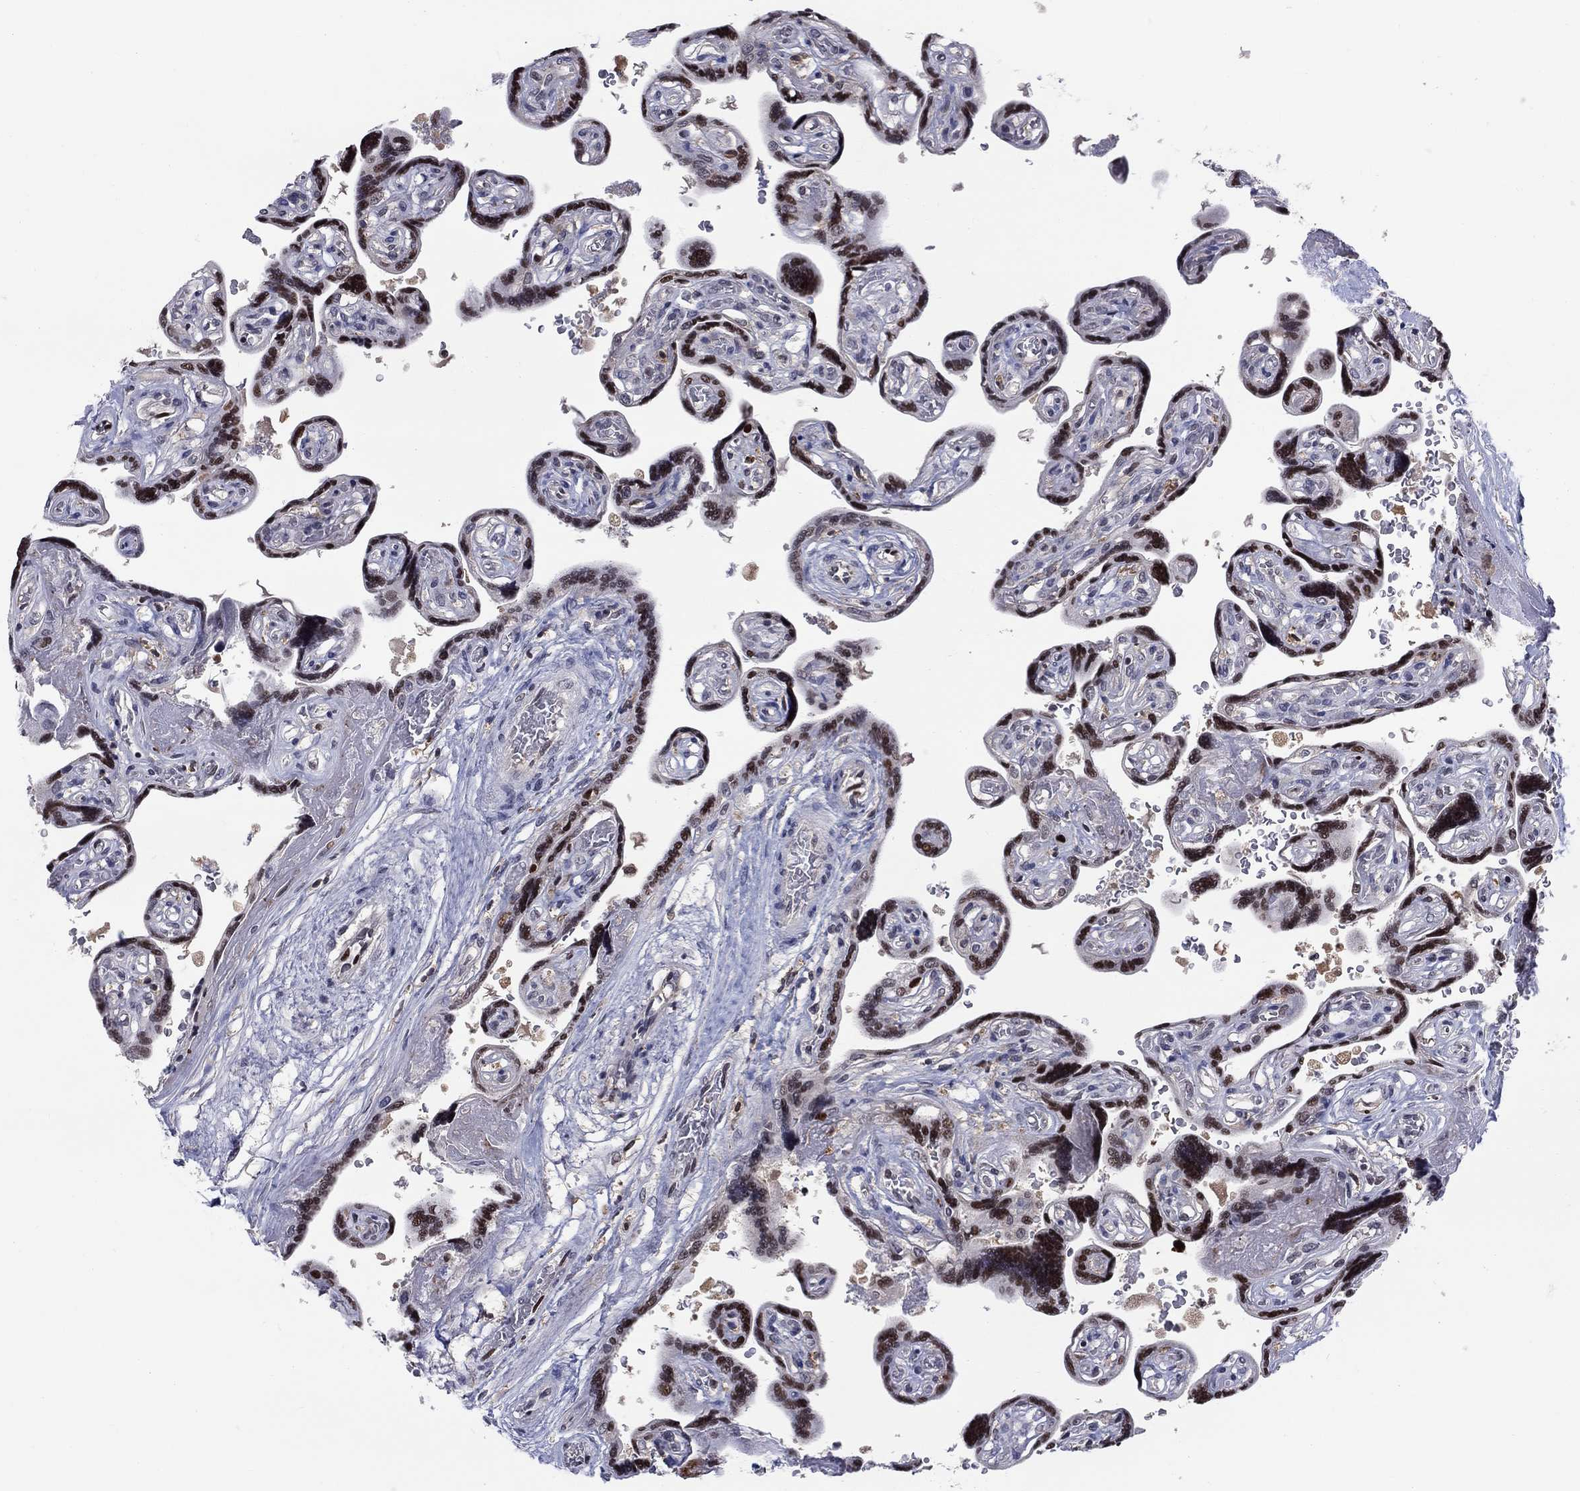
{"staining": {"intensity": "weak", "quantity": "<25%", "location": "cytoplasmic/membranous"}, "tissue": "placenta", "cell_type": "Decidual cells", "image_type": "normal", "snomed": [{"axis": "morphology", "description": "Normal tissue, NOS"}, {"axis": "topography", "description": "Placenta"}], "caption": "The immunohistochemistry (IHC) image has no significant staining in decidual cells of placenta.", "gene": "ZNHIT3", "patient": {"sex": "female", "age": 32}}